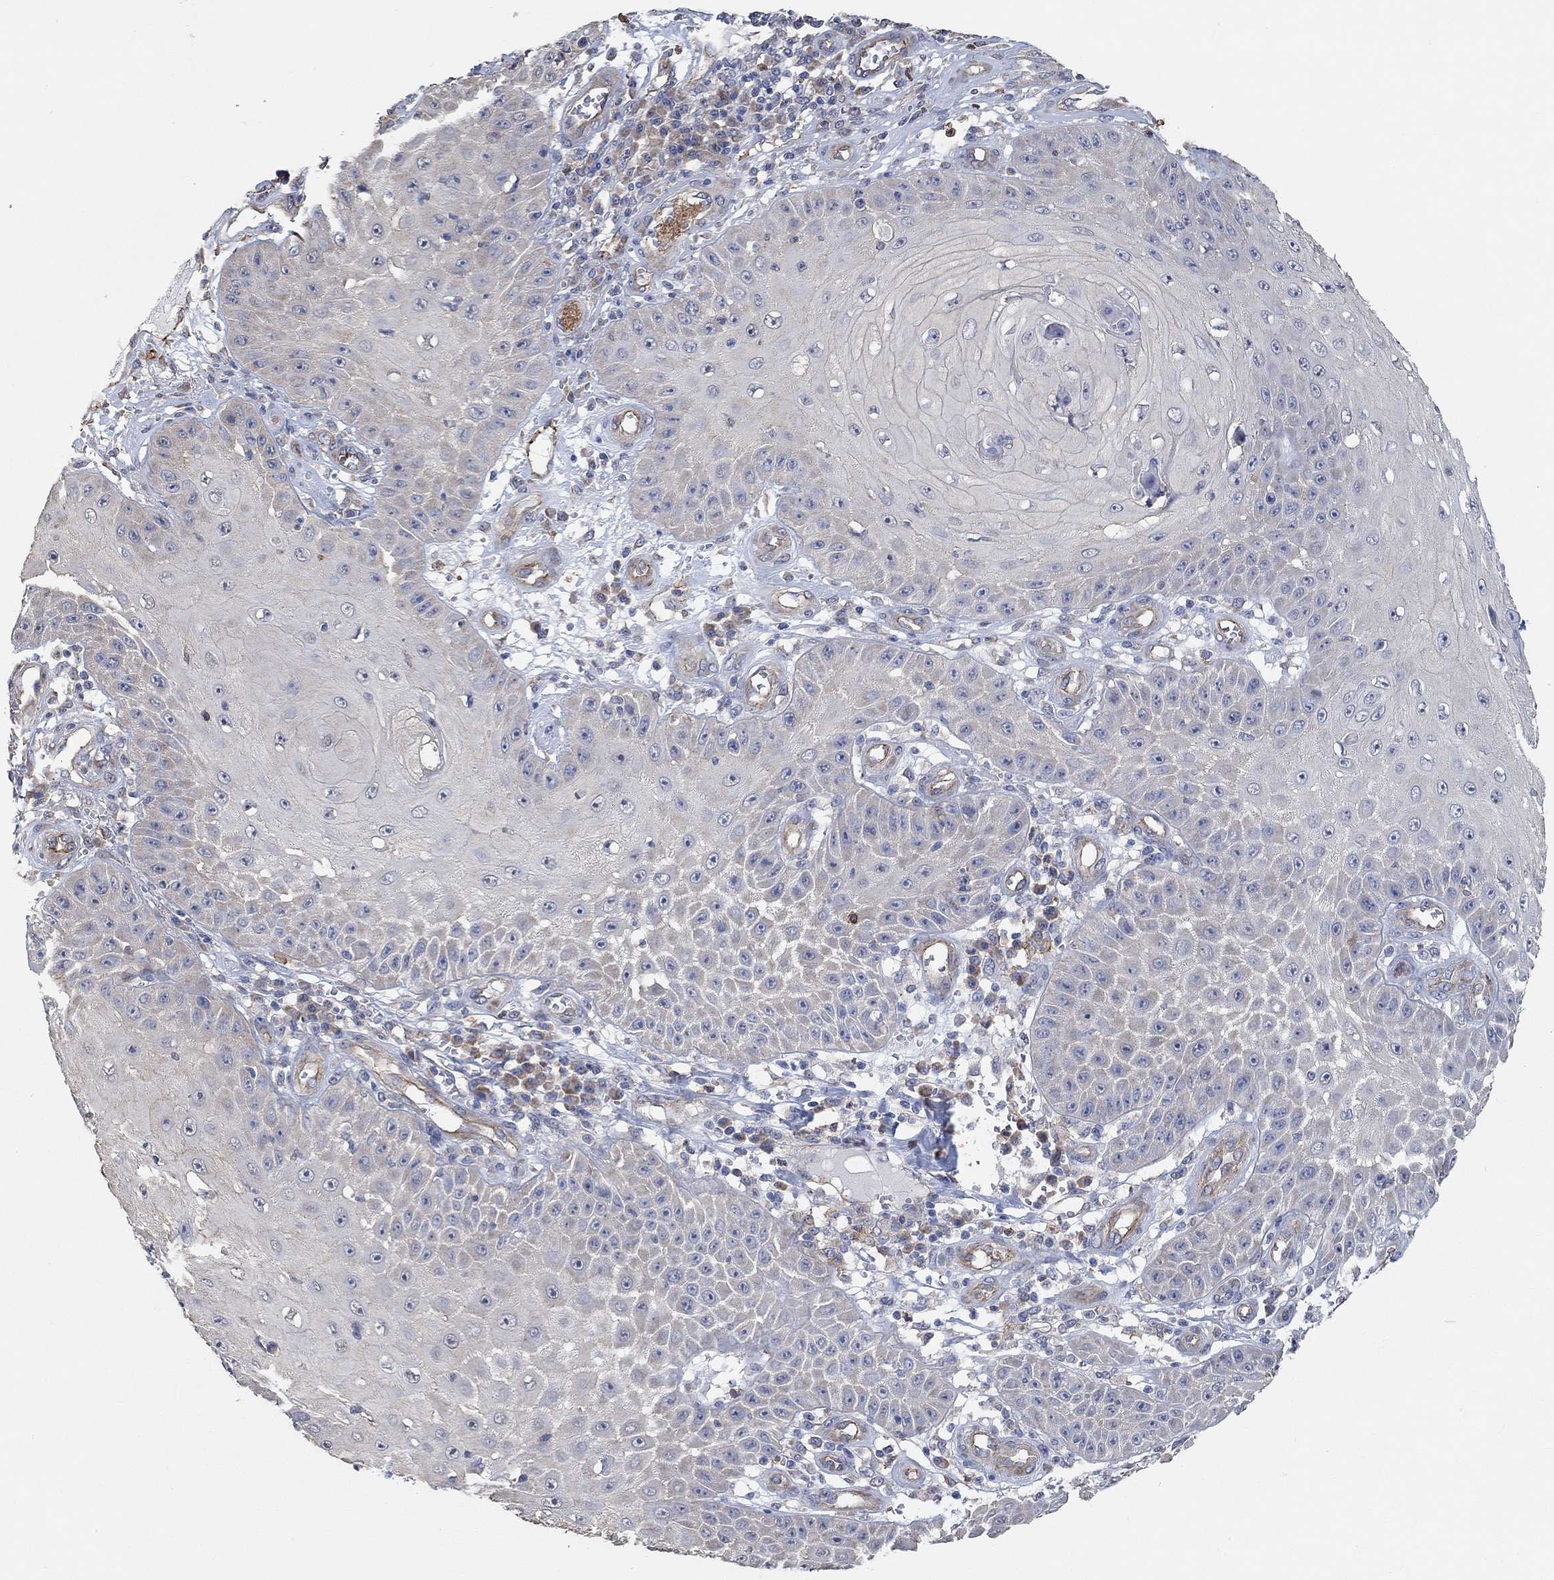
{"staining": {"intensity": "weak", "quantity": "<25%", "location": "cytoplasmic/membranous"}, "tissue": "skin cancer", "cell_type": "Tumor cells", "image_type": "cancer", "snomed": [{"axis": "morphology", "description": "Squamous cell carcinoma, NOS"}, {"axis": "topography", "description": "Skin"}], "caption": "The micrograph demonstrates no staining of tumor cells in skin cancer (squamous cell carcinoma). The staining was performed using DAB (3,3'-diaminobenzidine) to visualize the protein expression in brown, while the nuclei were stained in blue with hematoxylin (Magnification: 20x).", "gene": "SYT16", "patient": {"sex": "male", "age": 70}}